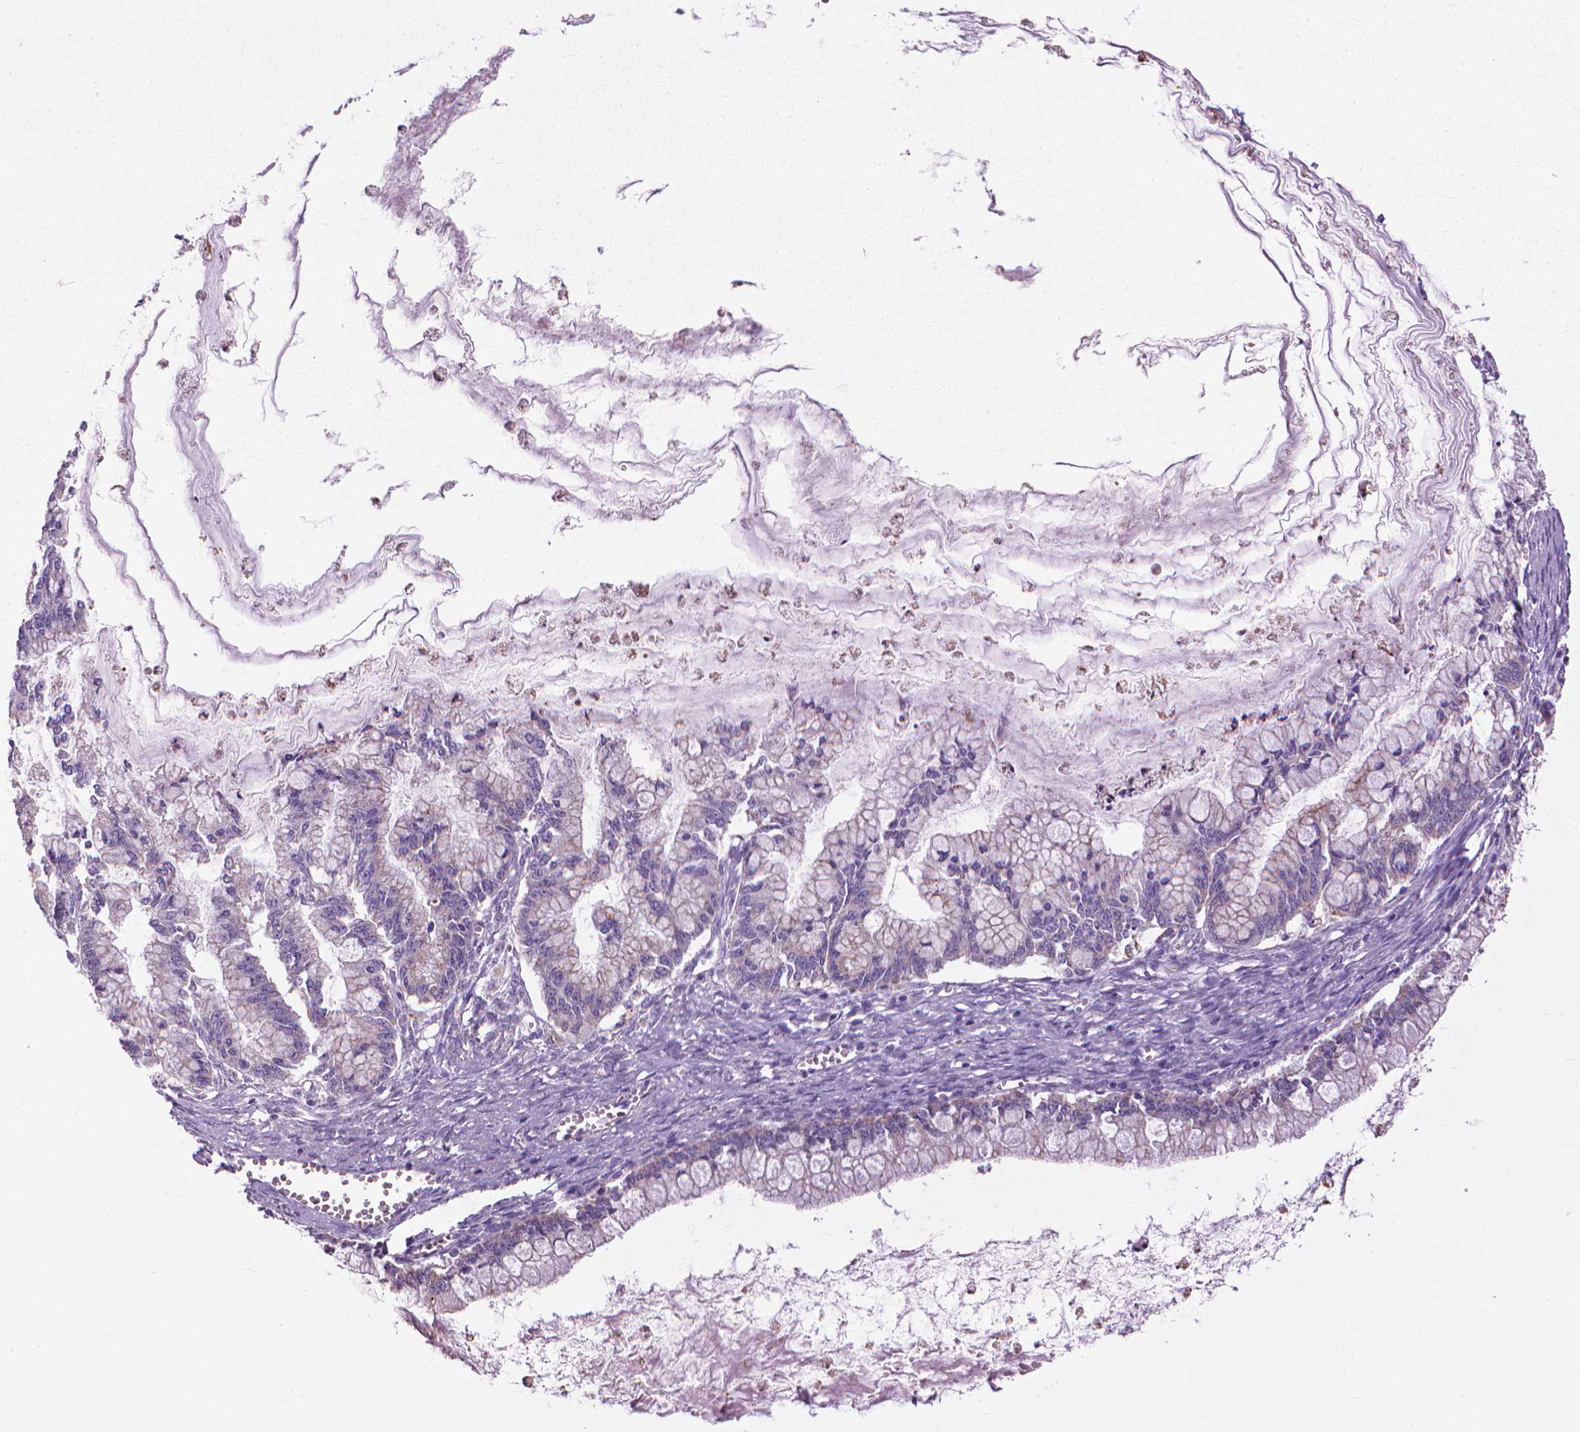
{"staining": {"intensity": "negative", "quantity": "none", "location": "none"}, "tissue": "ovarian cancer", "cell_type": "Tumor cells", "image_type": "cancer", "snomed": [{"axis": "morphology", "description": "Cystadenocarcinoma, mucinous, NOS"}, {"axis": "topography", "description": "Ovary"}], "caption": "The histopathology image shows no staining of tumor cells in ovarian cancer.", "gene": "VDAC1", "patient": {"sex": "female", "age": 67}}